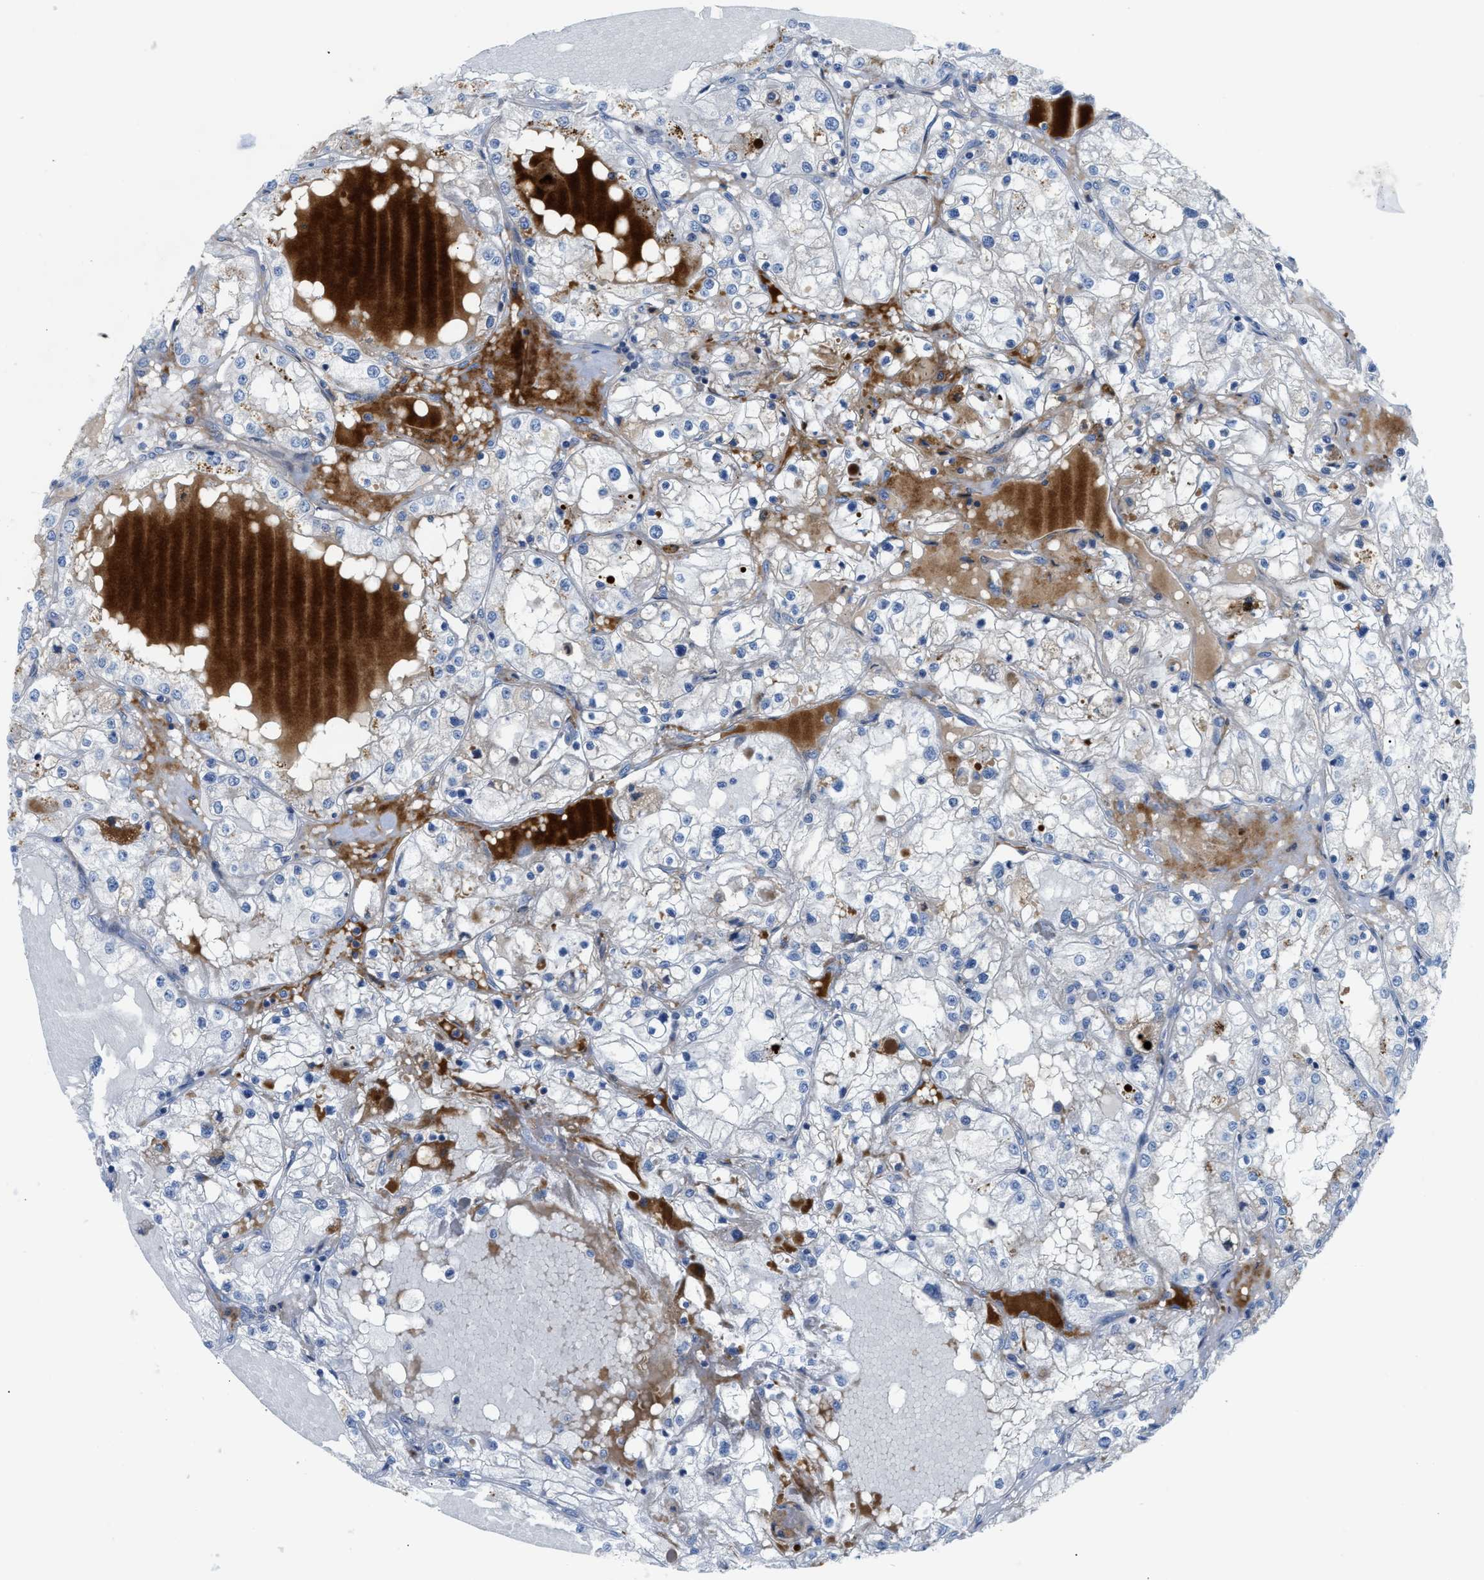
{"staining": {"intensity": "negative", "quantity": "none", "location": "none"}, "tissue": "renal cancer", "cell_type": "Tumor cells", "image_type": "cancer", "snomed": [{"axis": "morphology", "description": "Adenocarcinoma, NOS"}, {"axis": "topography", "description": "Kidney"}], "caption": "DAB (3,3'-diaminobenzidine) immunohistochemical staining of adenocarcinoma (renal) shows no significant expression in tumor cells.", "gene": "OR9K2", "patient": {"sex": "male", "age": 68}}